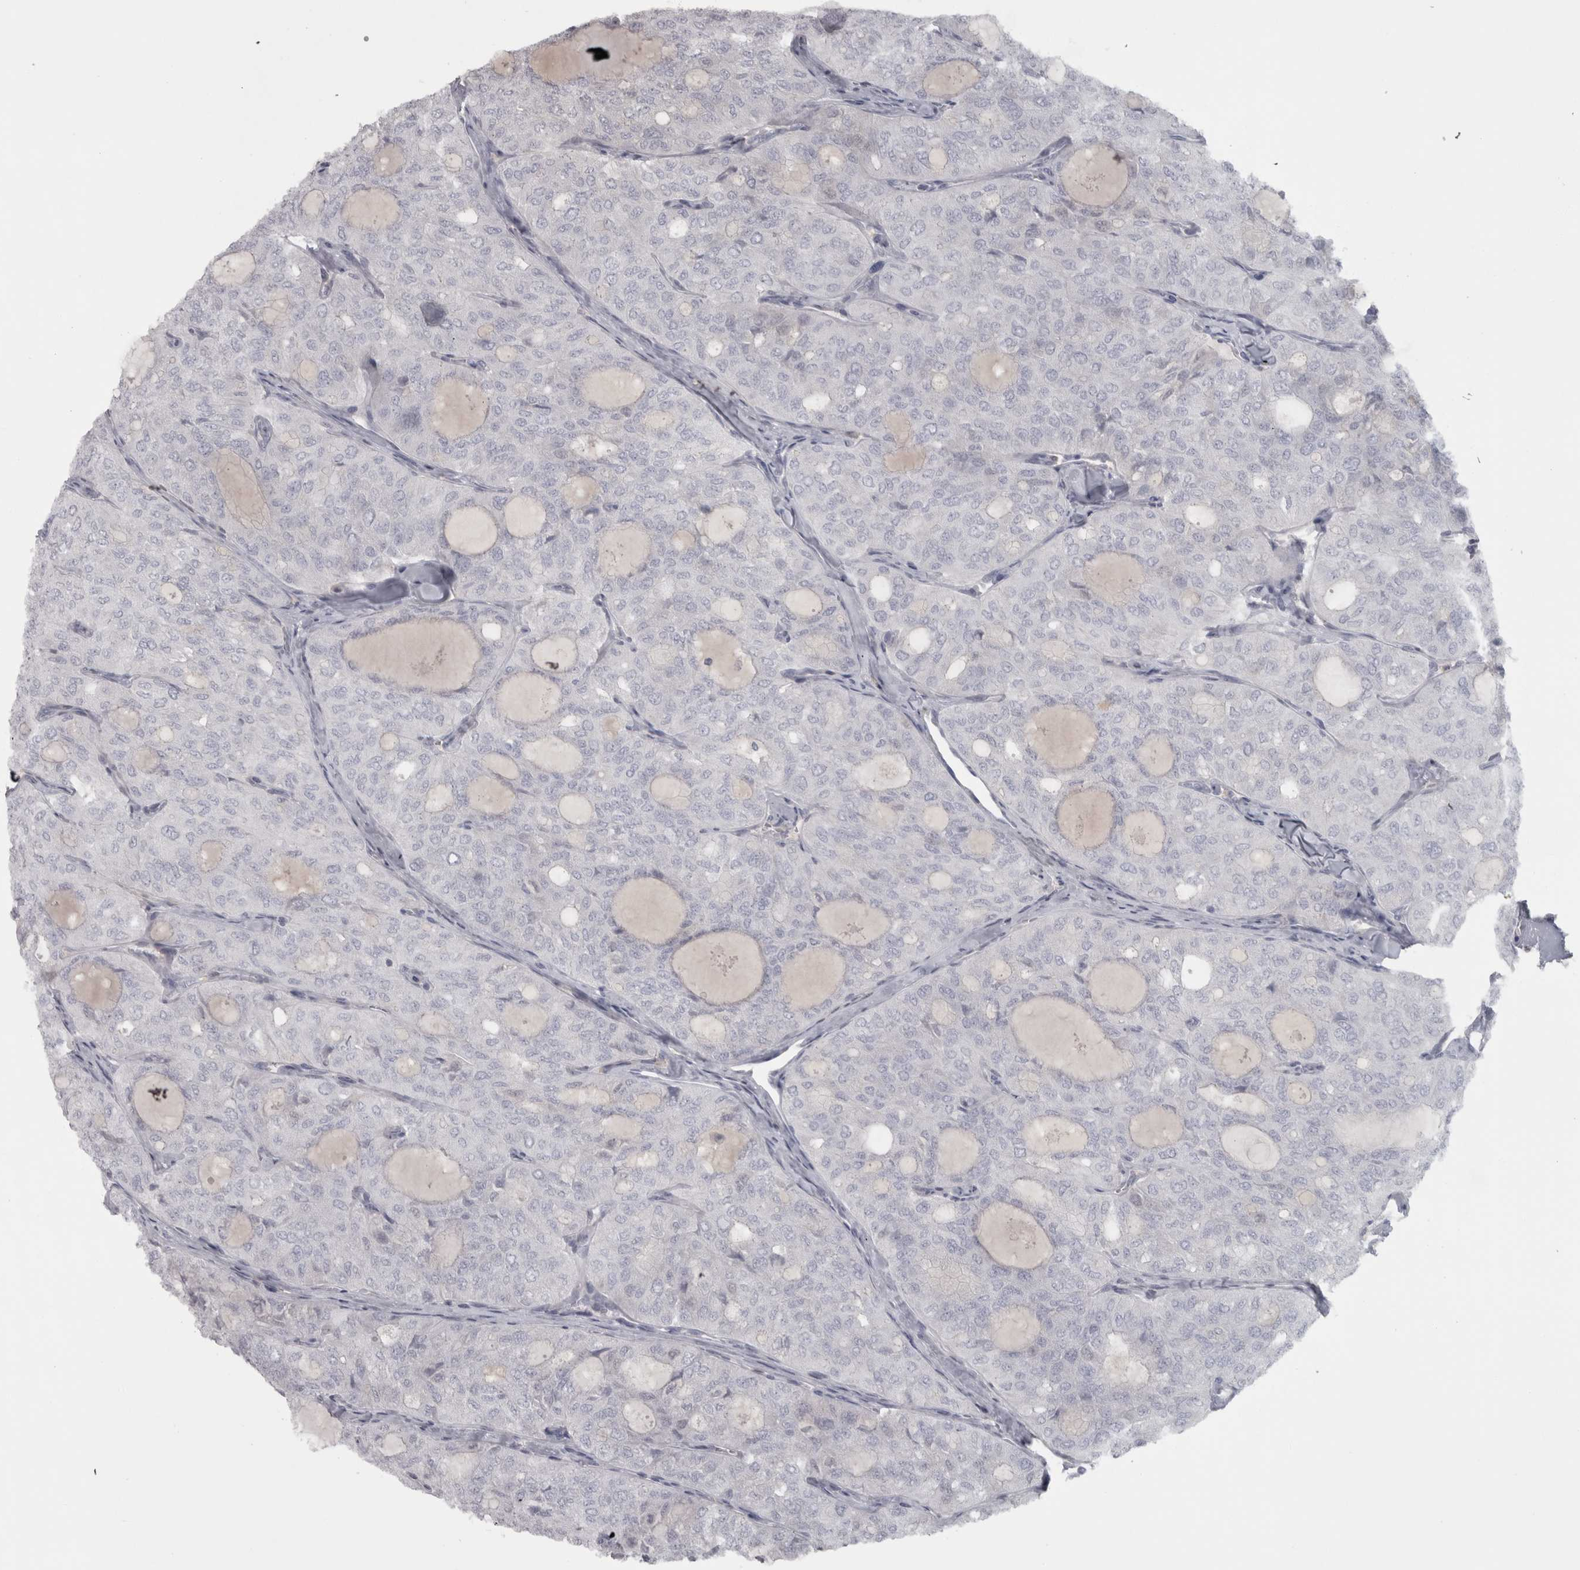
{"staining": {"intensity": "negative", "quantity": "none", "location": "none"}, "tissue": "thyroid cancer", "cell_type": "Tumor cells", "image_type": "cancer", "snomed": [{"axis": "morphology", "description": "Follicular adenoma carcinoma, NOS"}, {"axis": "topography", "description": "Thyroid gland"}], "caption": "Protein analysis of follicular adenoma carcinoma (thyroid) demonstrates no significant staining in tumor cells. The staining is performed using DAB (3,3'-diaminobenzidine) brown chromogen with nuclei counter-stained in using hematoxylin.", "gene": "PPP1R12B", "patient": {"sex": "male", "age": 75}}